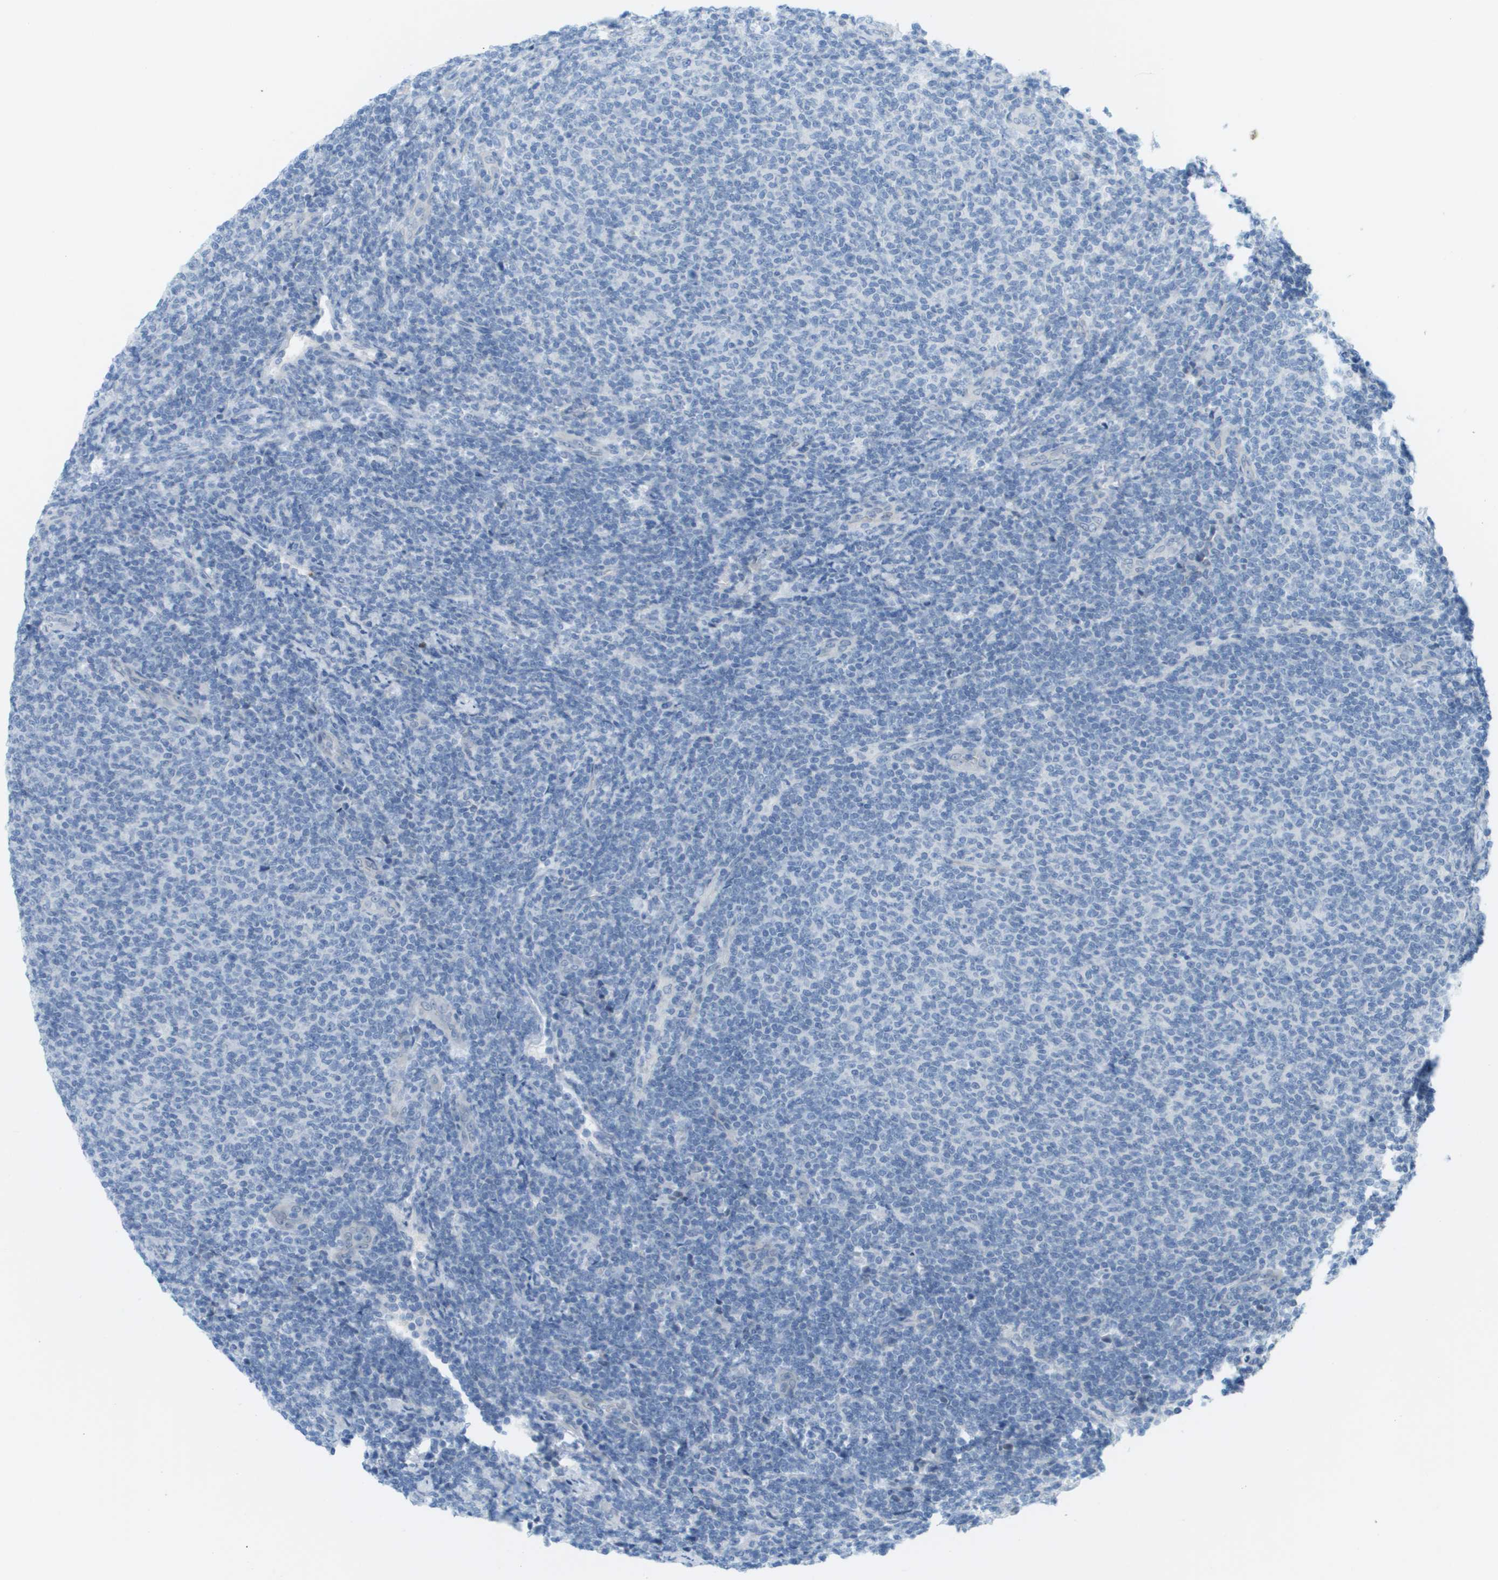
{"staining": {"intensity": "negative", "quantity": "none", "location": "none"}, "tissue": "lymphoma", "cell_type": "Tumor cells", "image_type": "cancer", "snomed": [{"axis": "morphology", "description": "Malignant lymphoma, non-Hodgkin's type, Low grade"}, {"axis": "topography", "description": "Lymph node"}], "caption": "Human malignant lymphoma, non-Hodgkin's type (low-grade) stained for a protein using IHC reveals no positivity in tumor cells.", "gene": "CUL9", "patient": {"sex": "male", "age": 66}}